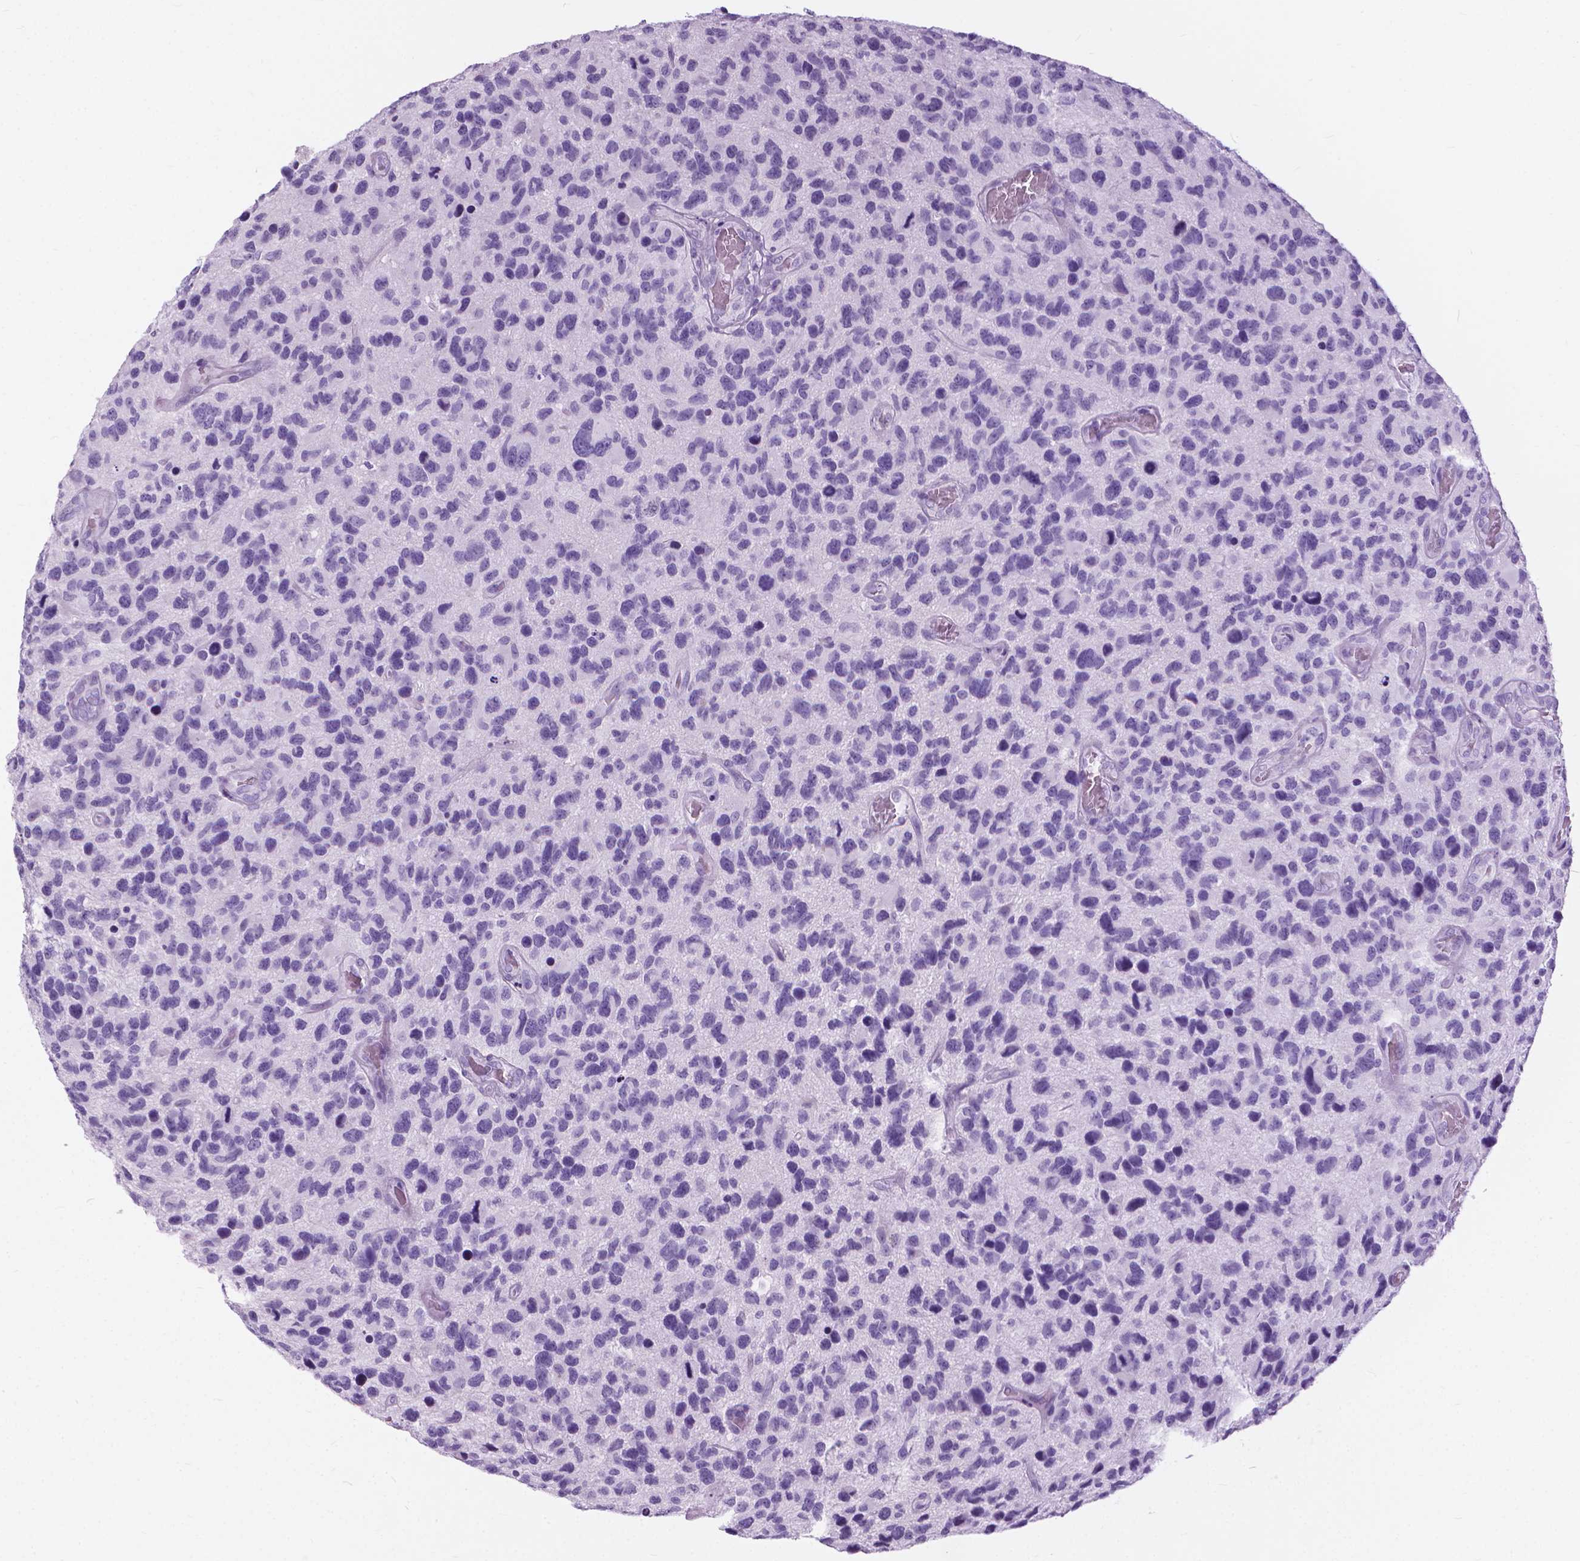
{"staining": {"intensity": "negative", "quantity": "none", "location": "none"}, "tissue": "glioma", "cell_type": "Tumor cells", "image_type": "cancer", "snomed": [{"axis": "morphology", "description": "Glioma, malignant, NOS"}, {"axis": "morphology", "description": "Glioma, malignant, High grade"}, {"axis": "topography", "description": "Brain"}], "caption": "Protein analysis of malignant high-grade glioma displays no significant expression in tumor cells. (Brightfield microscopy of DAB (3,3'-diaminobenzidine) immunohistochemistry at high magnification).", "gene": "HTR2B", "patient": {"sex": "female", "age": 71}}